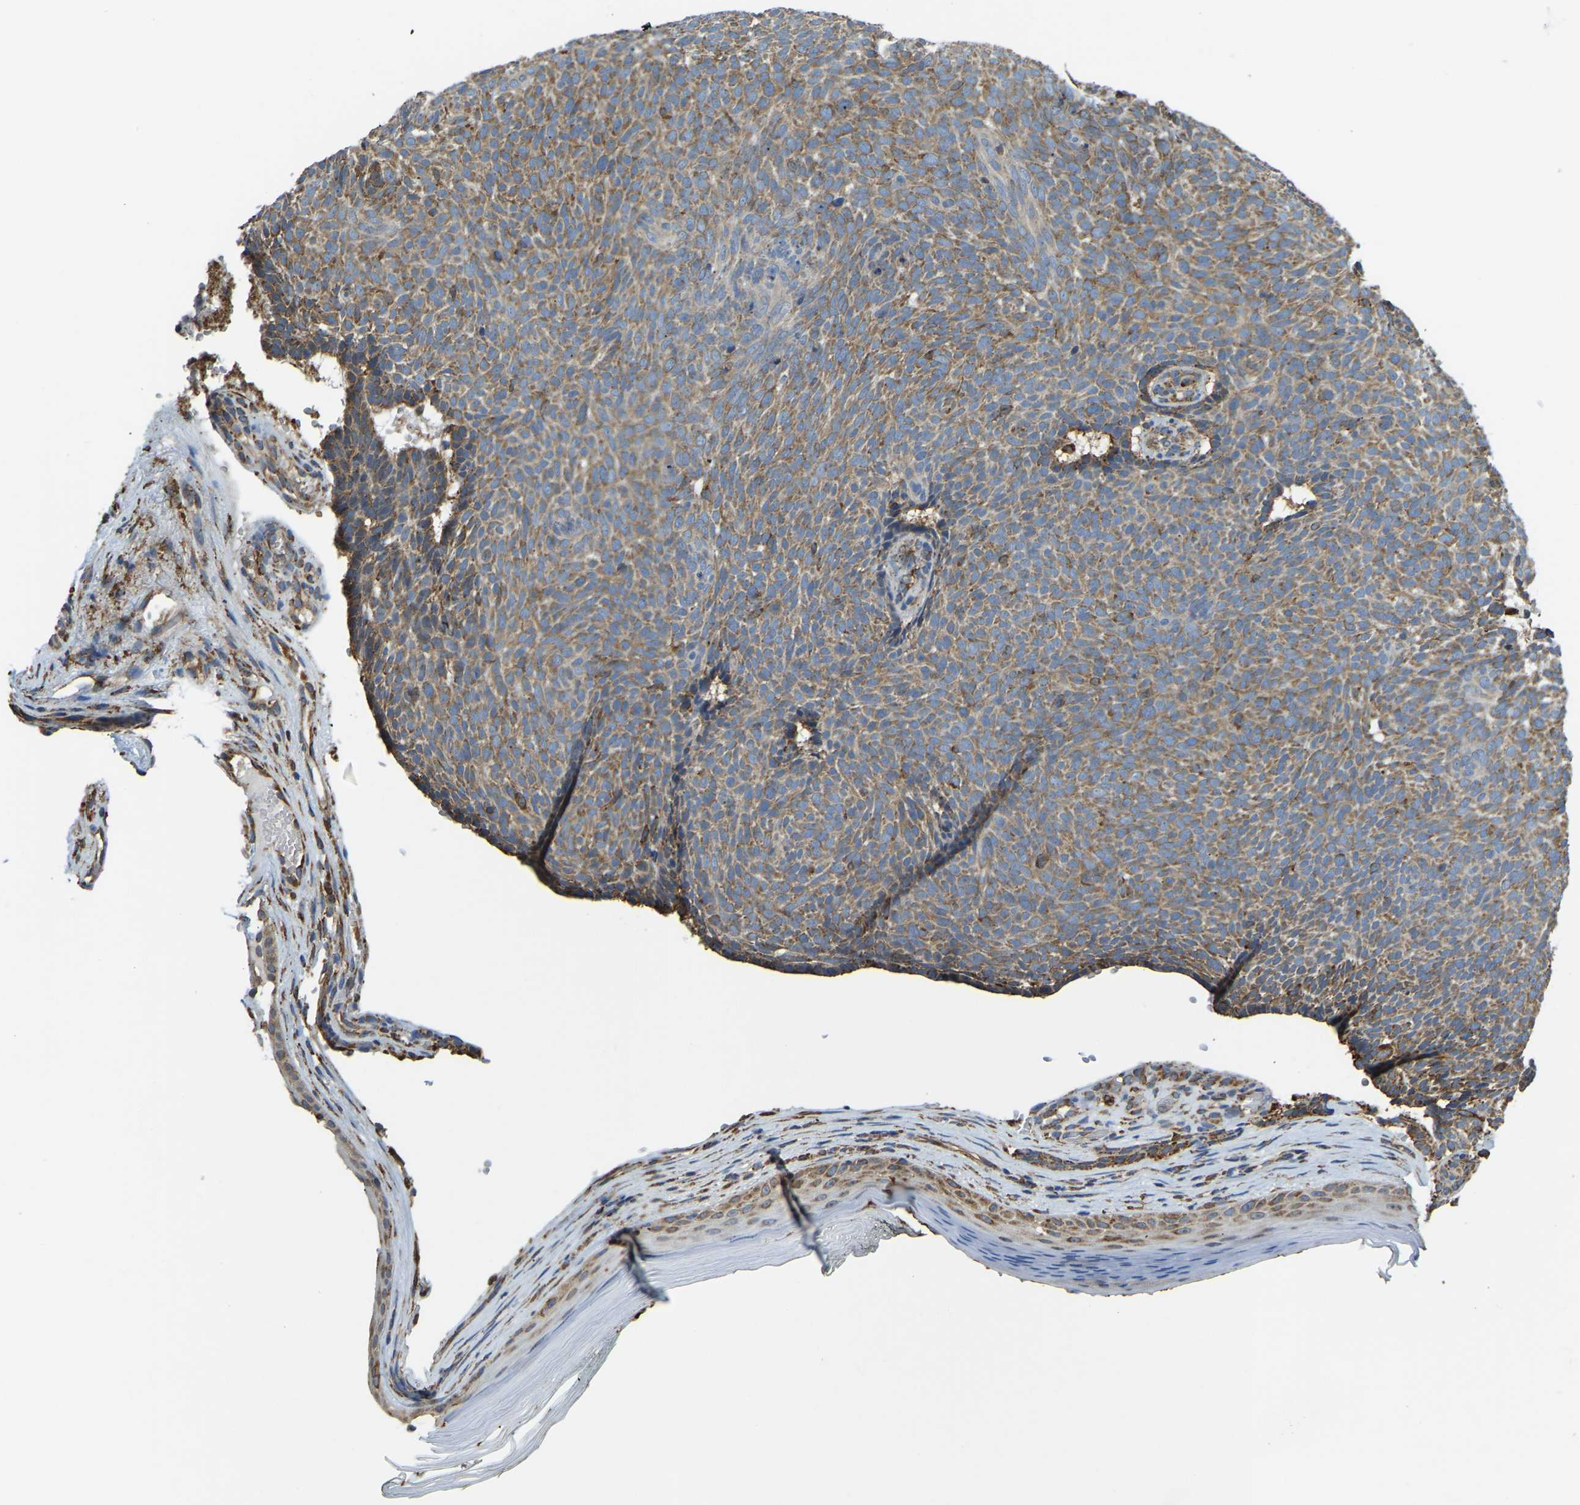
{"staining": {"intensity": "moderate", "quantity": ">75%", "location": "cytoplasmic/membranous"}, "tissue": "skin cancer", "cell_type": "Tumor cells", "image_type": "cancer", "snomed": [{"axis": "morphology", "description": "Basal cell carcinoma"}, {"axis": "topography", "description": "Skin"}], "caption": "Skin basal cell carcinoma tissue displays moderate cytoplasmic/membranous positivity in approximately >75% of tumor cells", "gene": "RNF115", "patient": {"sex": "male", "age": 61}}